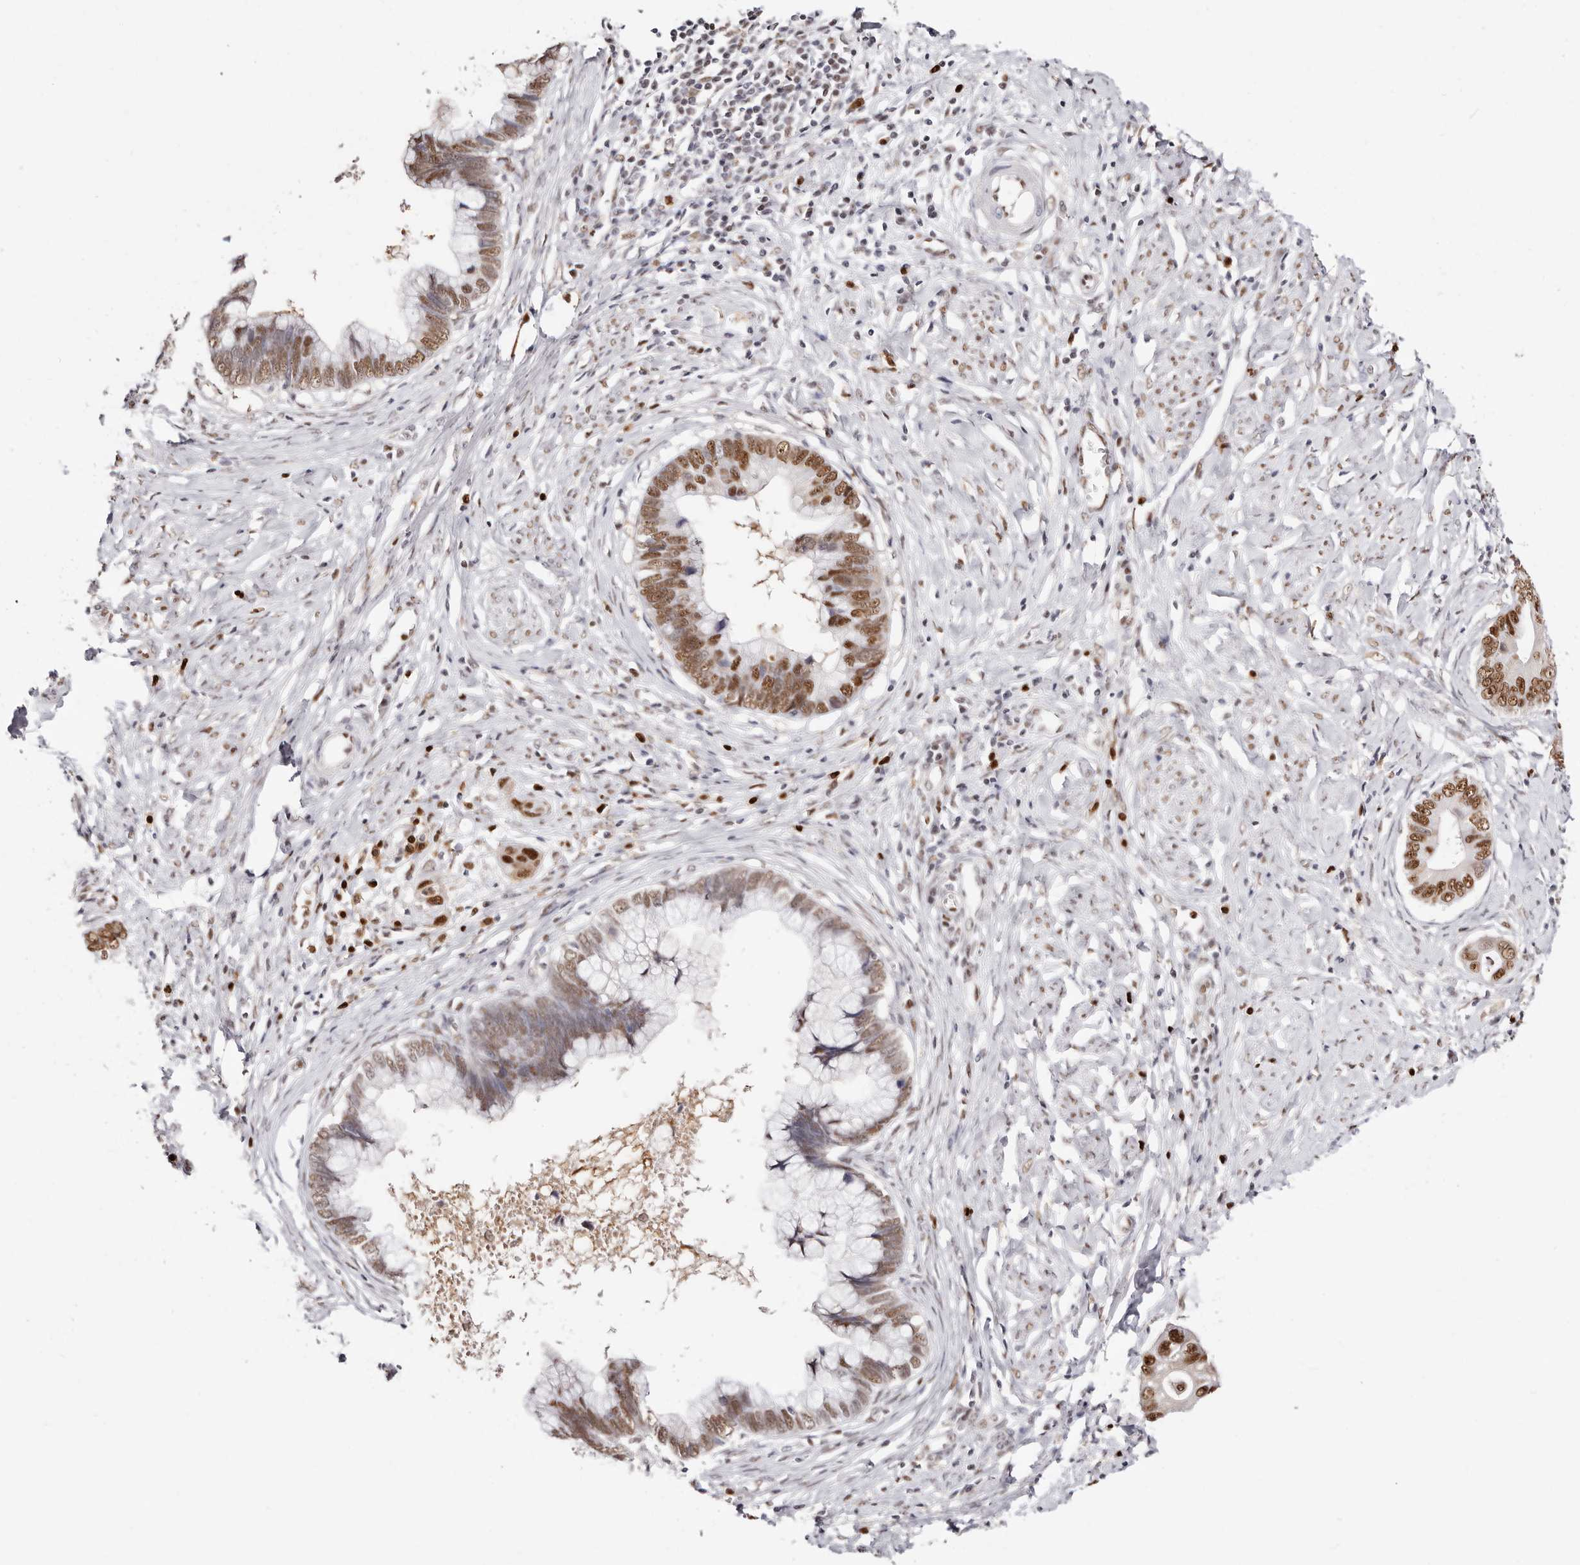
{"staining": {"intensity": "moderate", "quantity": ">75%", "location": "nuclear"}, "tissue": "cervical cancer", "cell_type": "Tumor cells", "image_type": "cancer", "snomed": [{"axis": "morphology", "description": "Adenocarcinoma, NOS"}, {"axis": "topography", "description": "Cervix"}], "caption": "Moderate nuclear protein staining is appreciated in approximately >75% of tumor cells in cervical cancer.", "gene": "TKT", "patient": {"sex": "female", "age": 44}}